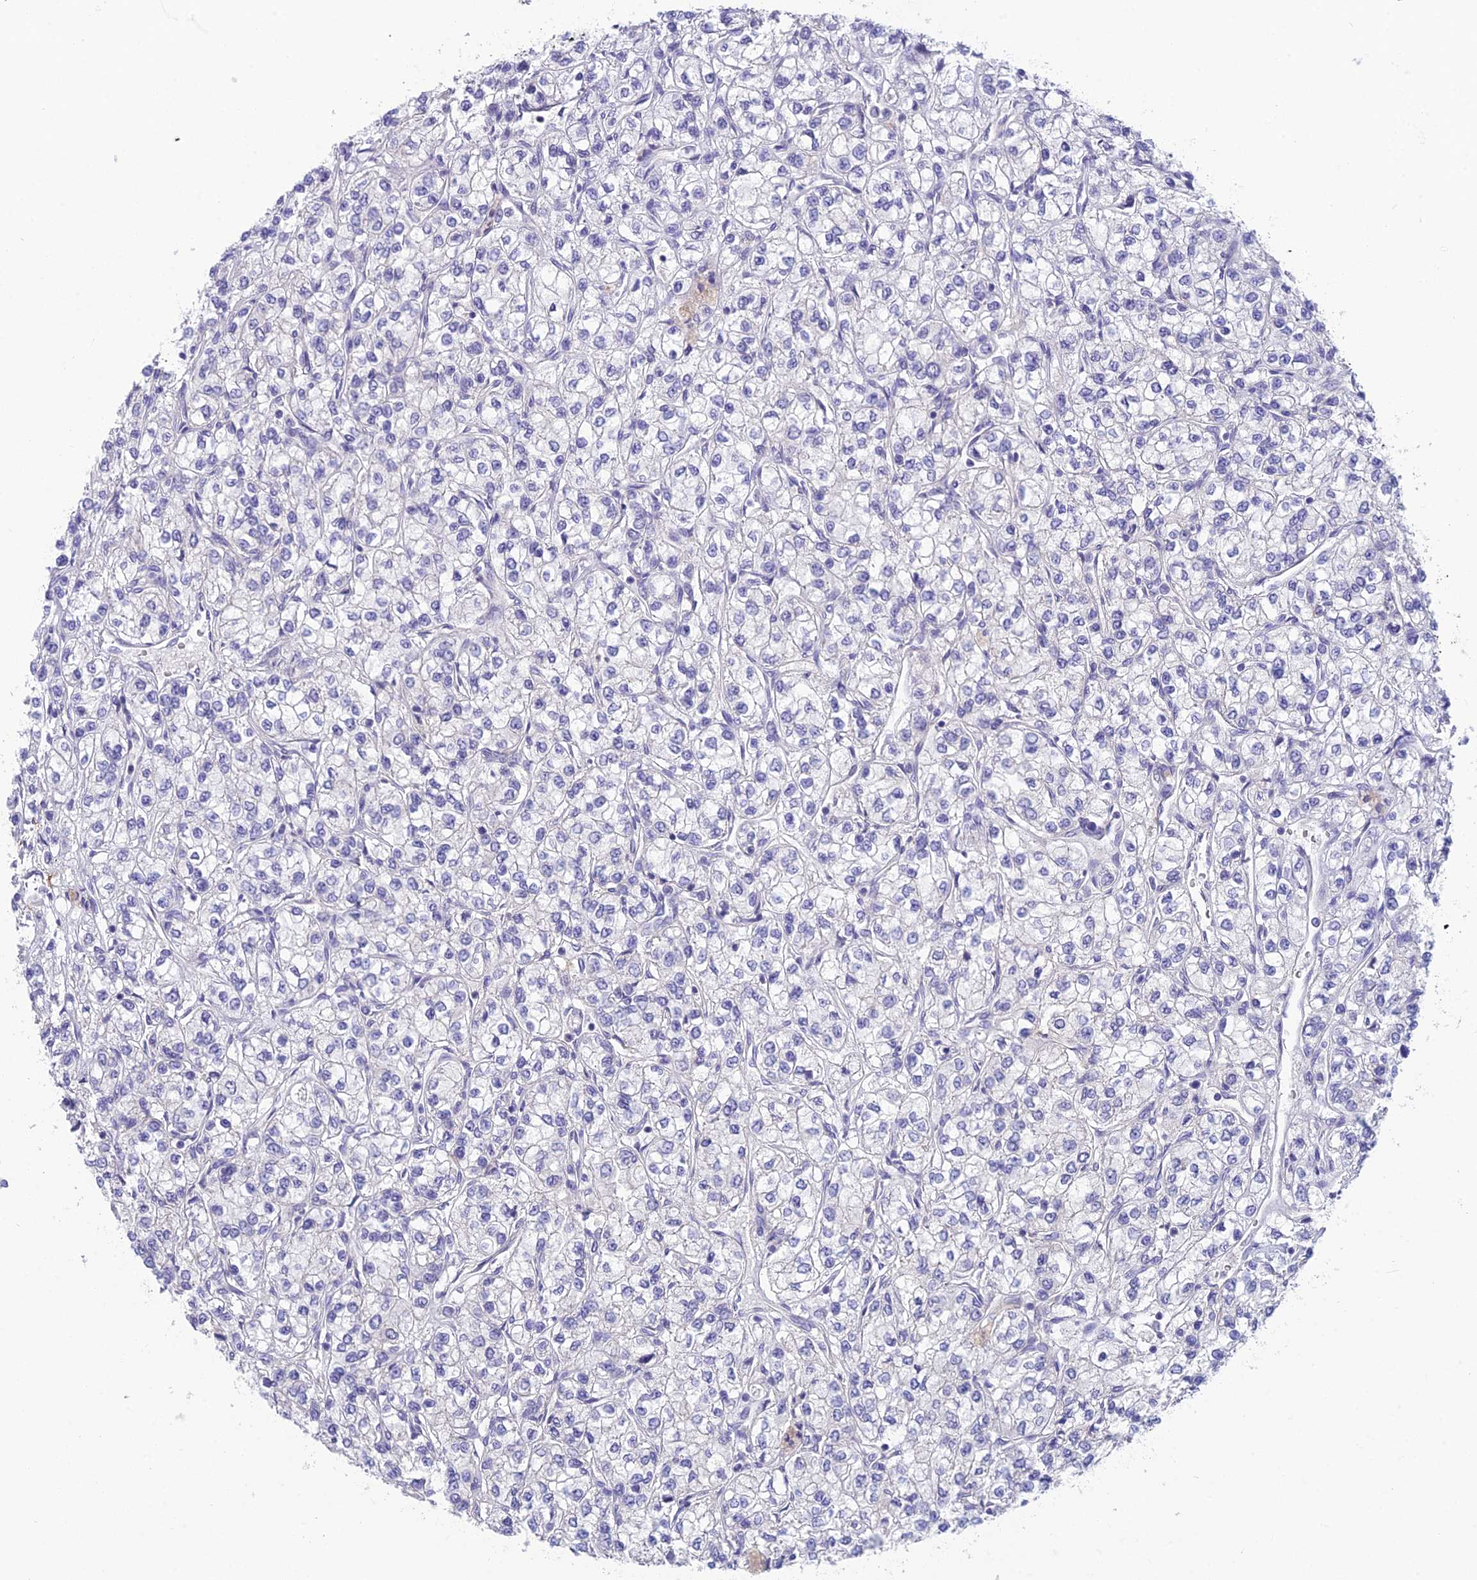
{"staining": {"intensity": "negative", "quantity": "none", "location": "none"}, "tissue": "renal cancer", "cell_type": "Tumor cells", "image_type": "cancer", "snomed": [{"axis": "morphology", "description": "Adenocarcinoma, NOS"}, {"axis": "topography", "description": "Kidney"}], "caption": "High magnification brightfield microscopy of renal cancer stained with DAB (brown) and counterstained with hematoxylin (blue): tumor cells show no significant positivity. Brightfield microscopy of IHC stained with DAB (brown) and hematoxylin (blue), captured at high magnification.", "gene": "XPO7", "patient": {"sex": "male", "age": 80}}